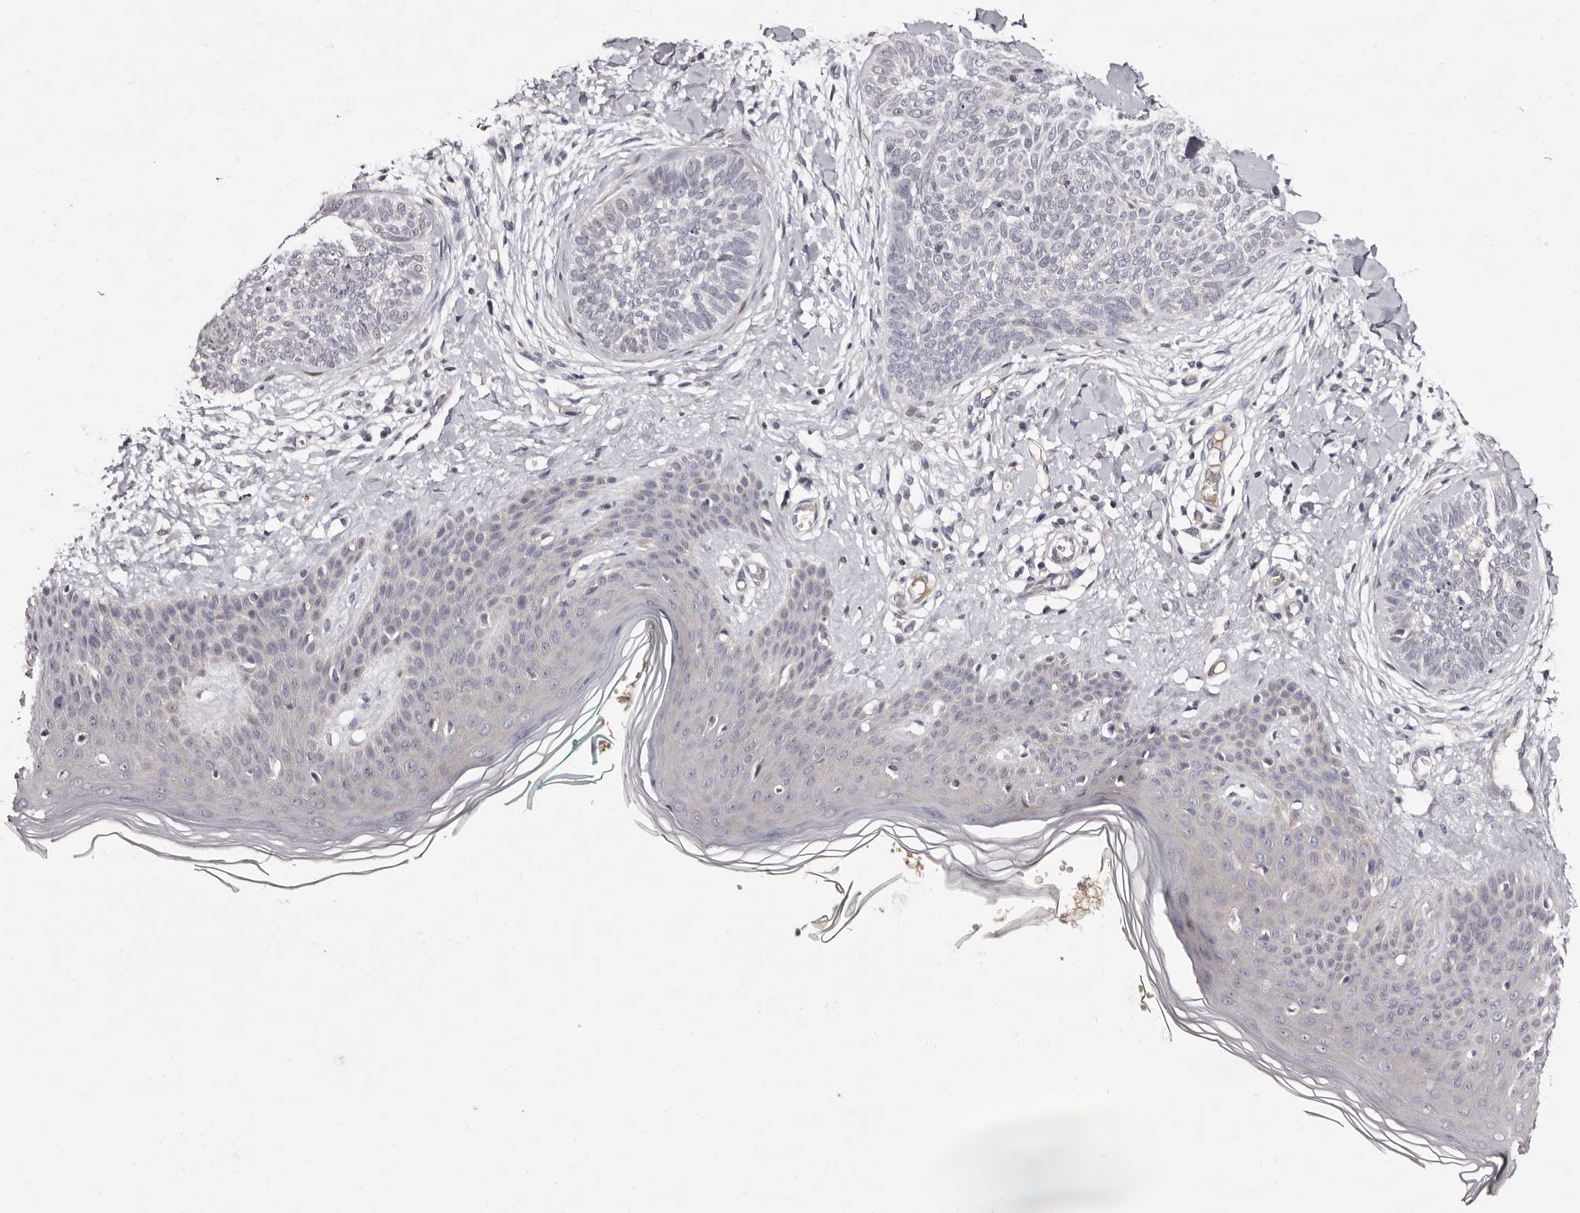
{"staining": {"intensity": "negative", "quantity": "none", "location": "none"}, "tissue": "skin cancer", "cell_type": "Tumor cells", "image_type": "cancer", "snomed": [{"axis": "morphology", "description": "Basal cell carcinoma"}, {"axis": "topography", "description": "Skin"}], "caption": "Human skin basal cell carcinoma stained for a protein using immunohistochemistry (IHC) shows no expression in tumor cells.", "gene": "BPGM", "patient": {"sex": "female", "age": 59}}